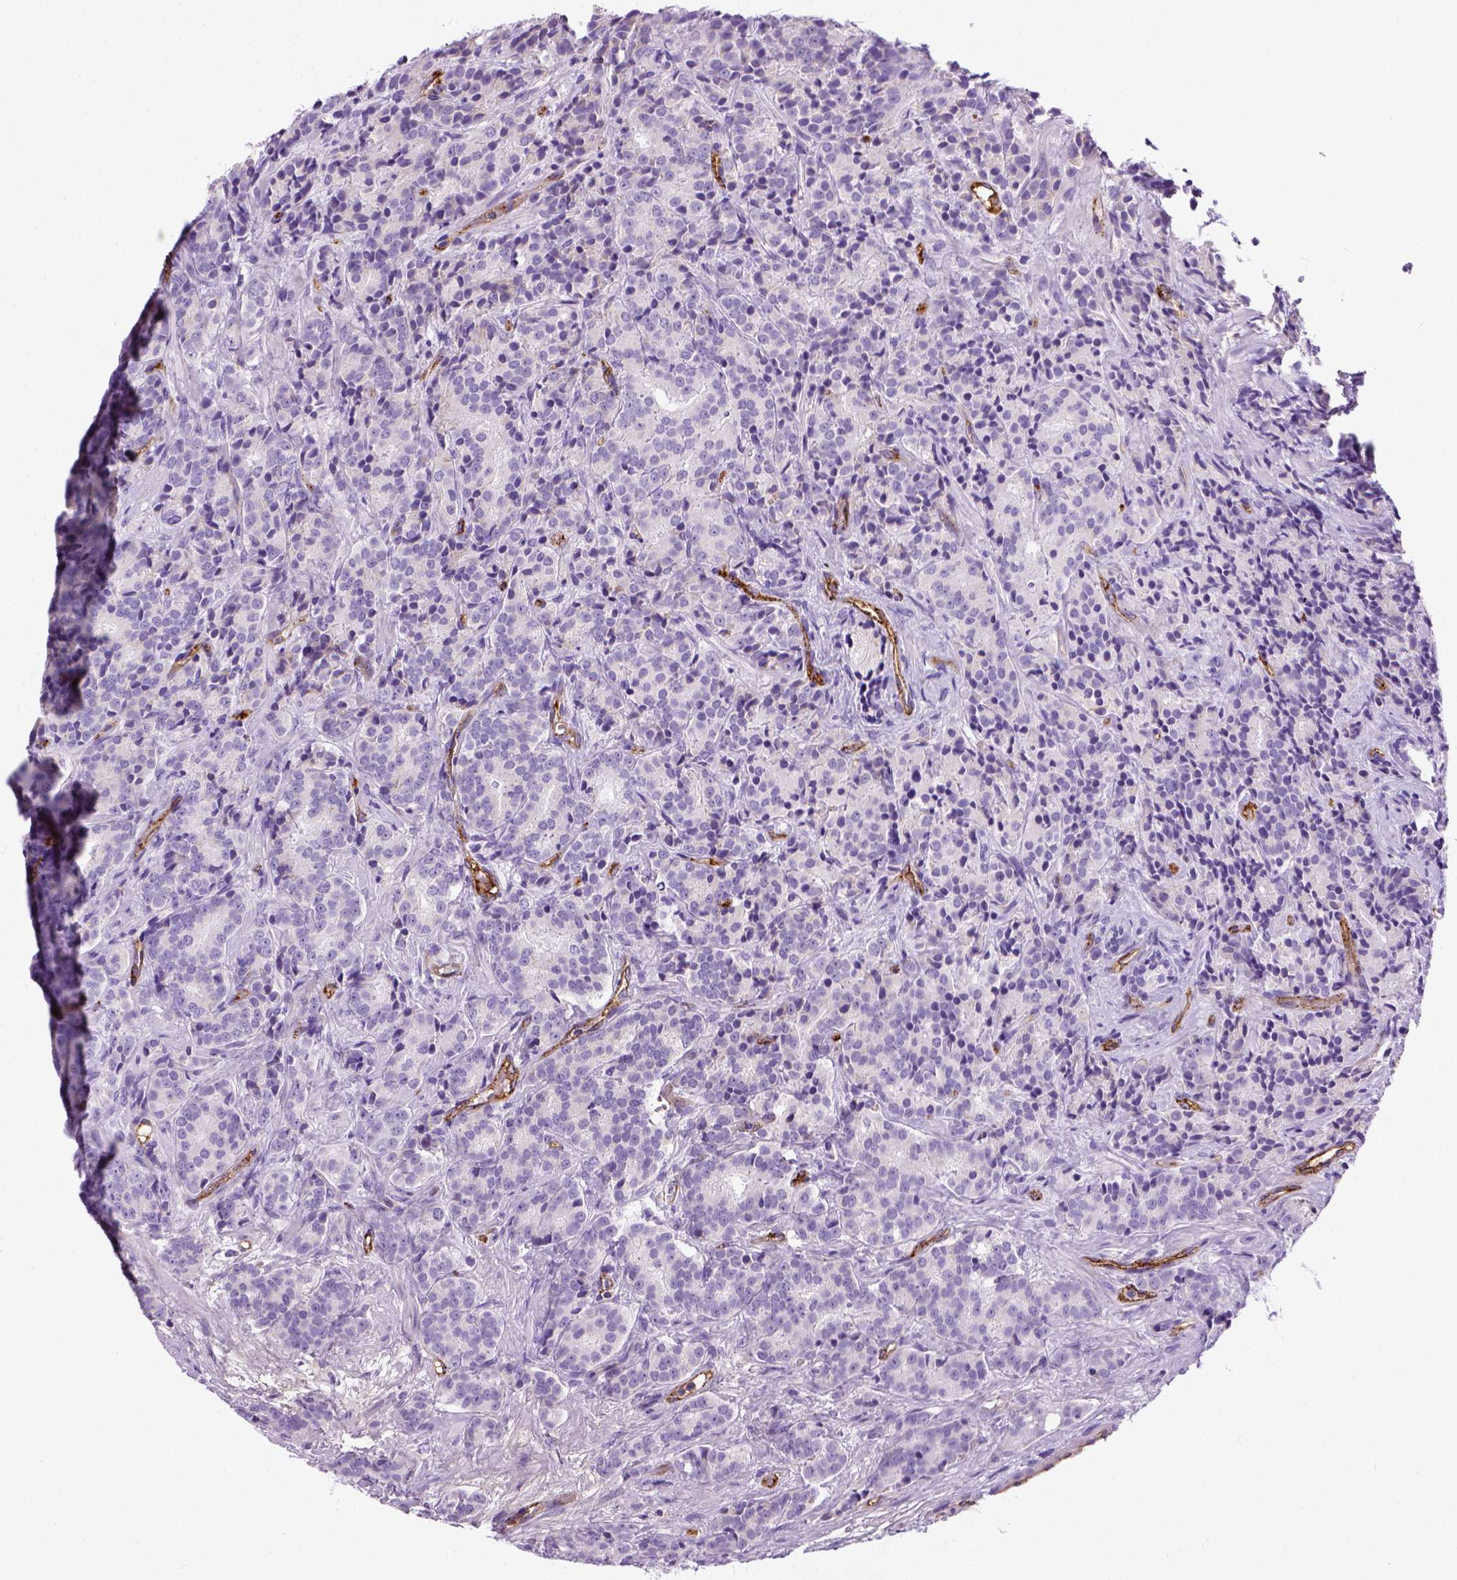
{"staining": {"intensity": "negative", "quantity": "none", "location": "none"}, "tissue": "prostate cancer", "cell_type": "Tumor cells", "image_type": "cancer", "snomed": [{"axis": "morphology", "description": "Adenocarcinoma, High grade"}, {"axis": "topography", "description": "Prostate"}], "caption": "Prostate adenocarcinoma (high-grade) was stained to show a protein in brown. There is no significant expression in tumor cells. Nuclei are stained in blue.", "gene": "VWF", "patient": {"sex": "male", "age": 90}}